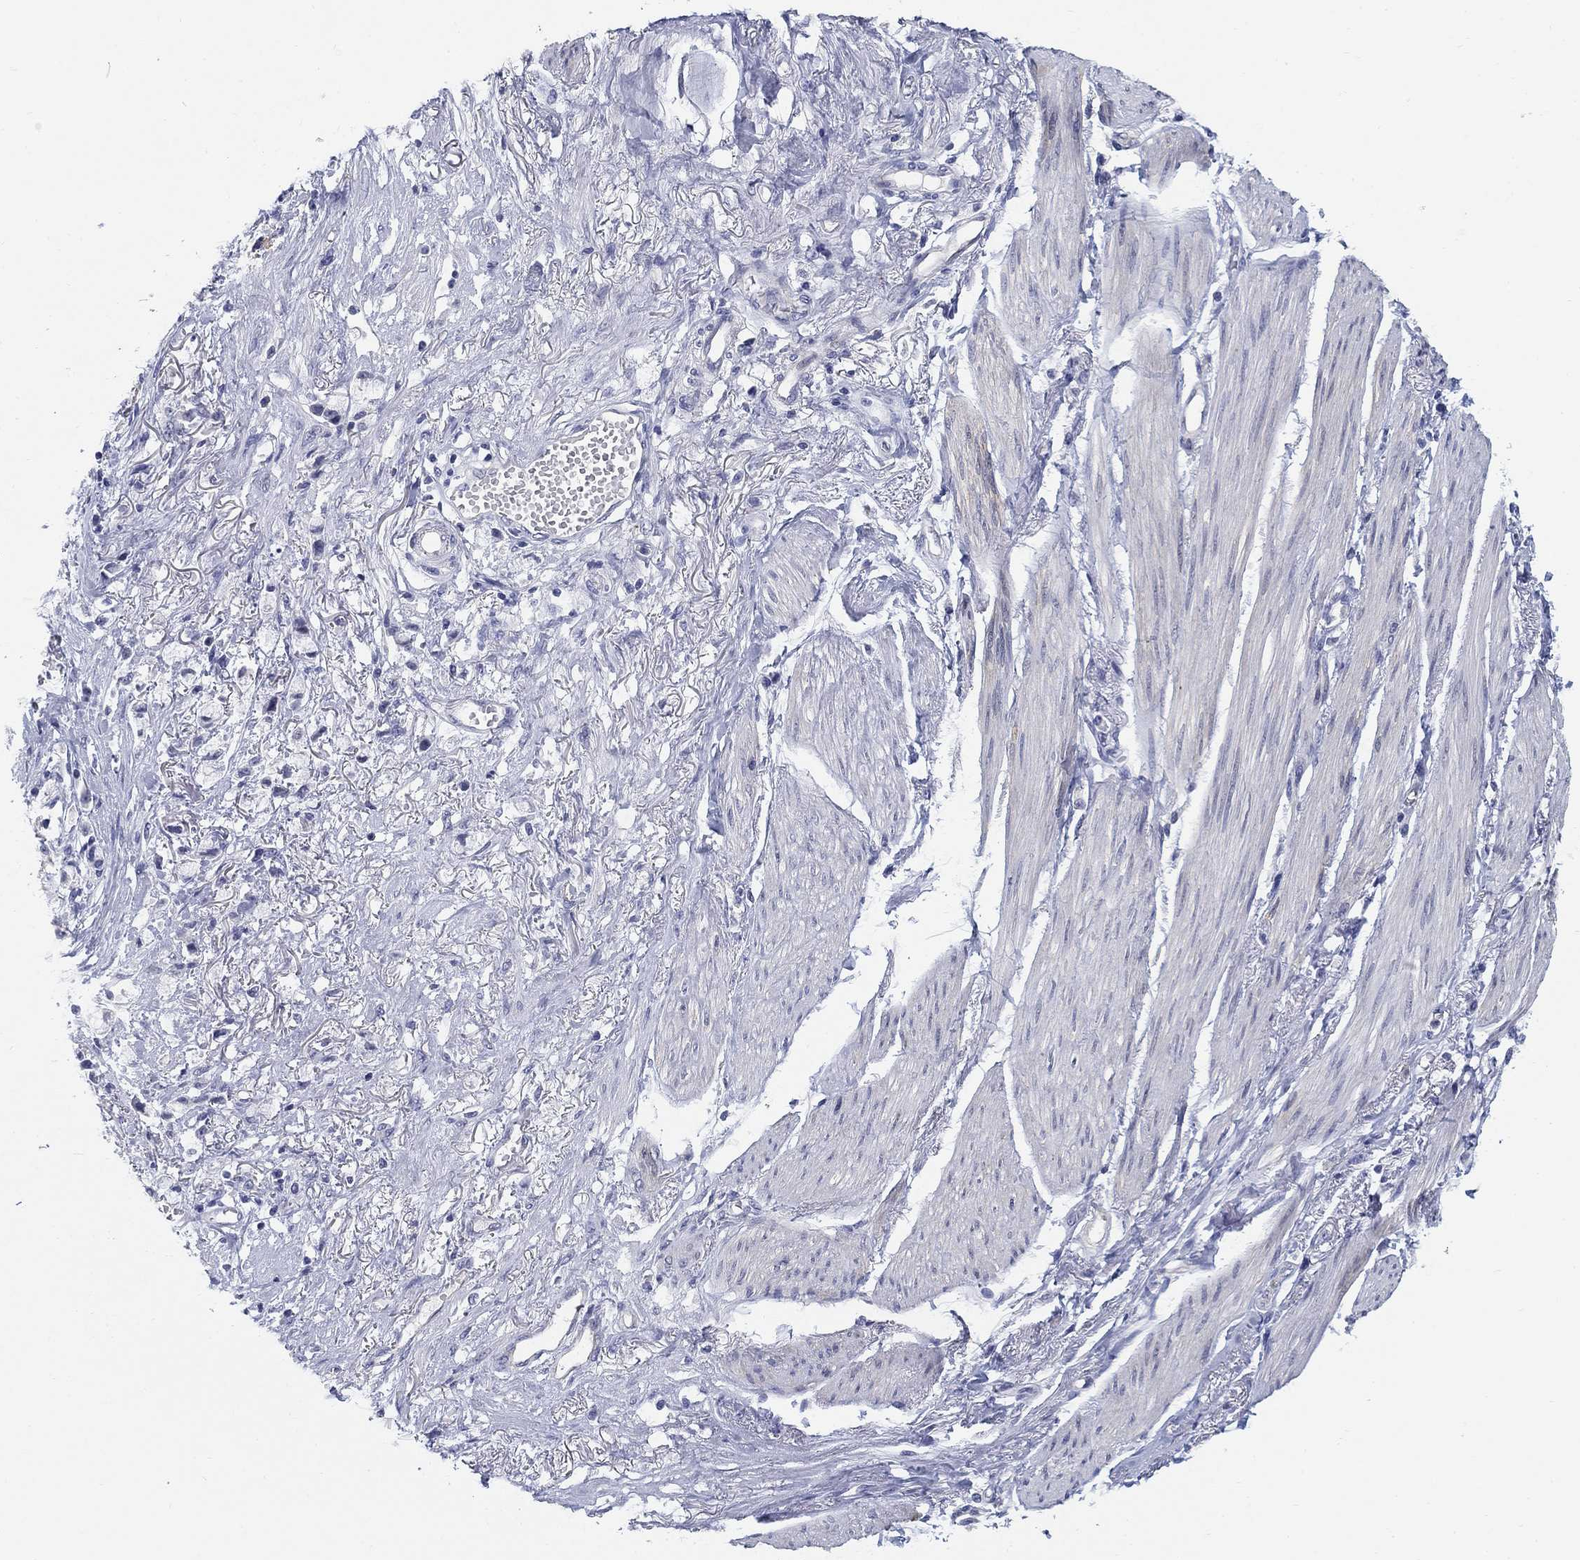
{"staining": {"intensity": "negative", "quantity": "none", "location": "none"}, "tissue": "stomach cancer", "cell_type": "Tumor cells", "image_type": "cancer", "snomed": [{"axis": "morphology", "description": "Adenocarcinoma, NOS"}, {"axis": "topography", "description": "Stomach"}], "caption": "The micrograph reveals no staining of tumor cells in adenocarcinoma (stomach).", "gene": "CLUL1", "patient": {"sex": "female", "age": 81}}